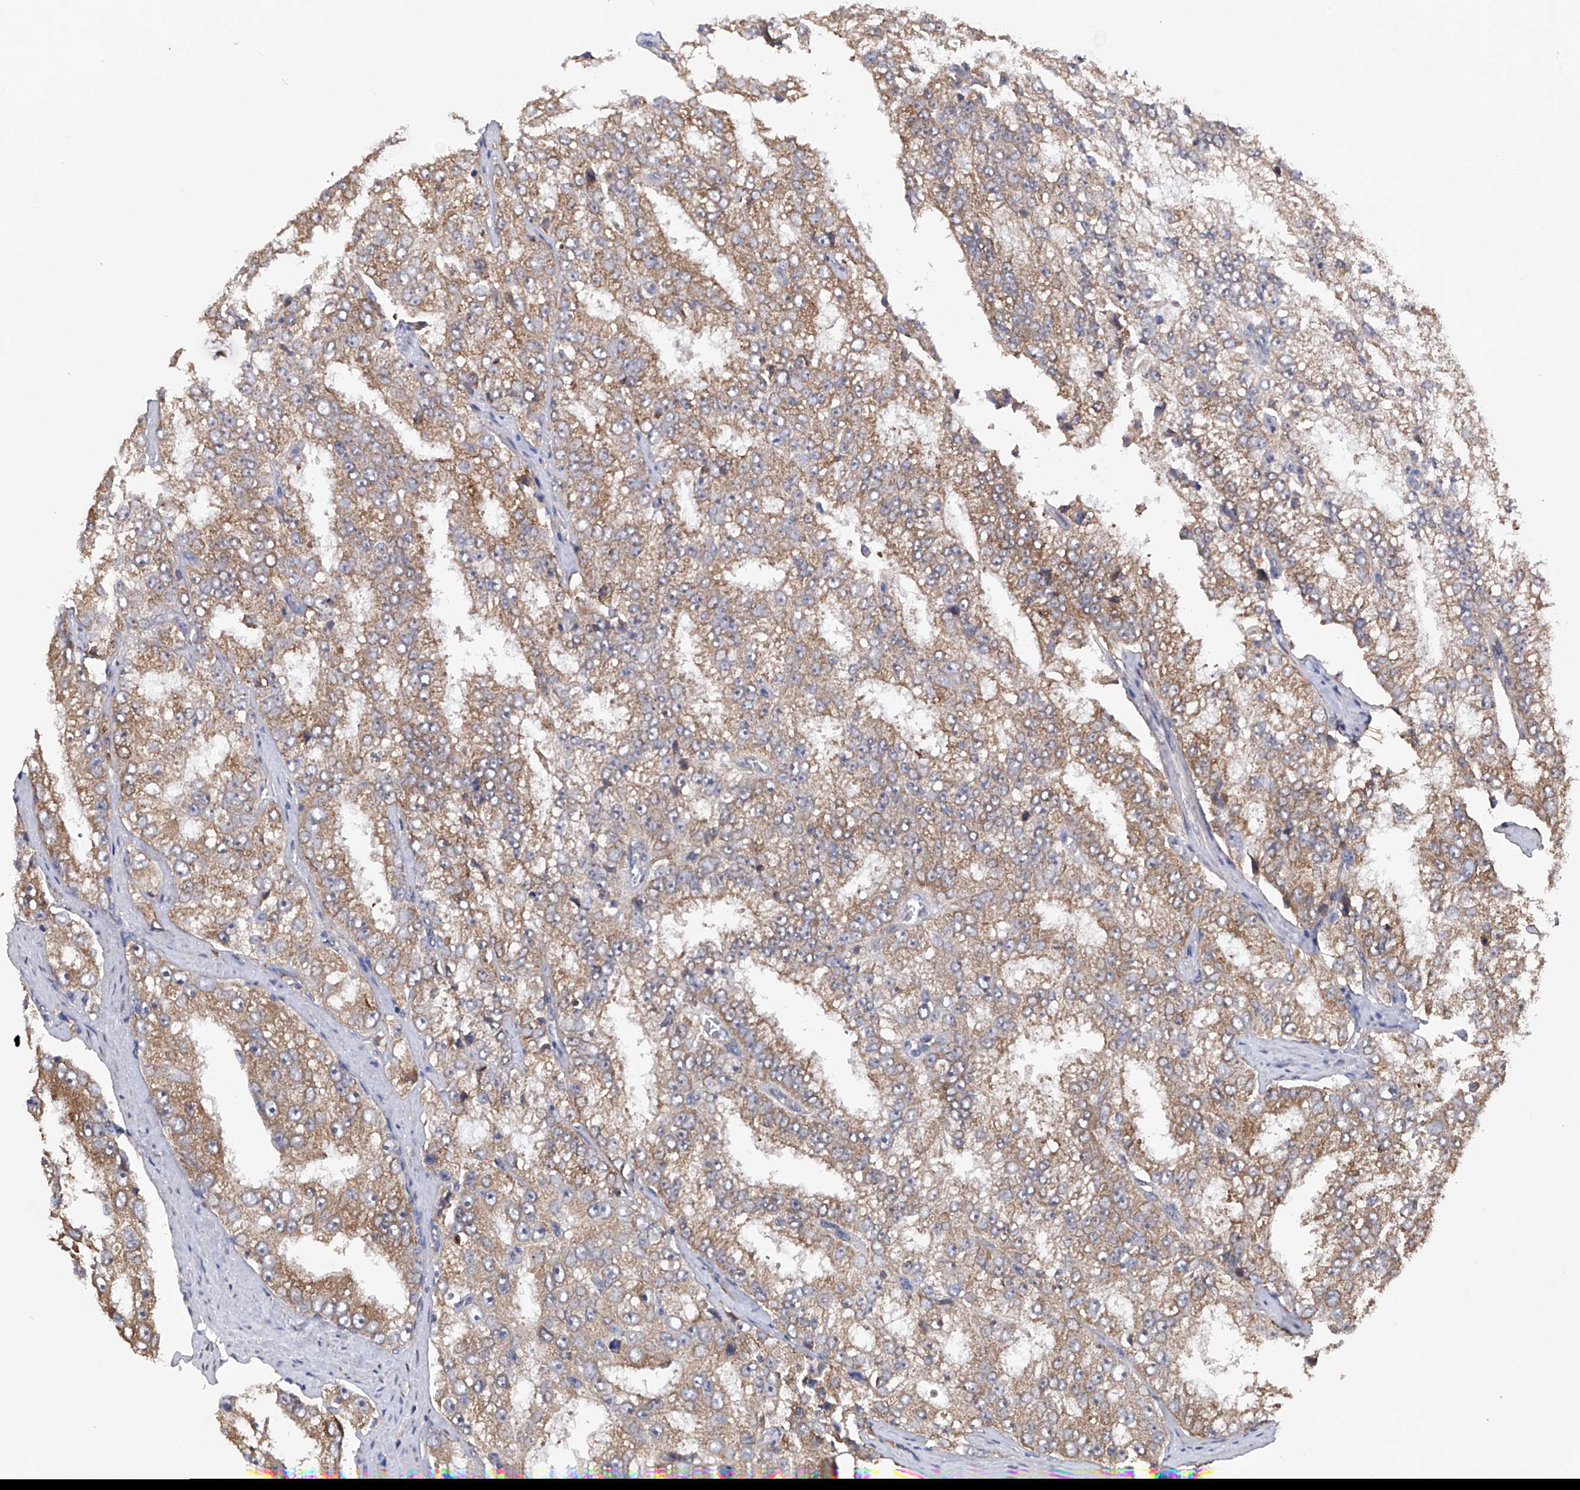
{"staining": {"intensity": "moderate", "quantity": ">75%", "location": "cytoplasmic/membranous"}, "tissue": "prostate cancer", "cell_type": "Tumor cells", "image_type": "cancer", "snomed": [{"axis": "morphology", "description": "Adenocarcinoma, High grade"}, {"axis": "topography", "description": "Prostate"}], "caption": "Prostate cancer (adenocarcinoma (high-grade)) tissue exhibits moderate cytoplasmic/membranous staining in approximately >75% of tumor cells", "gene": "DNAH8", "patient": {"sex": "male", "age": 58}}